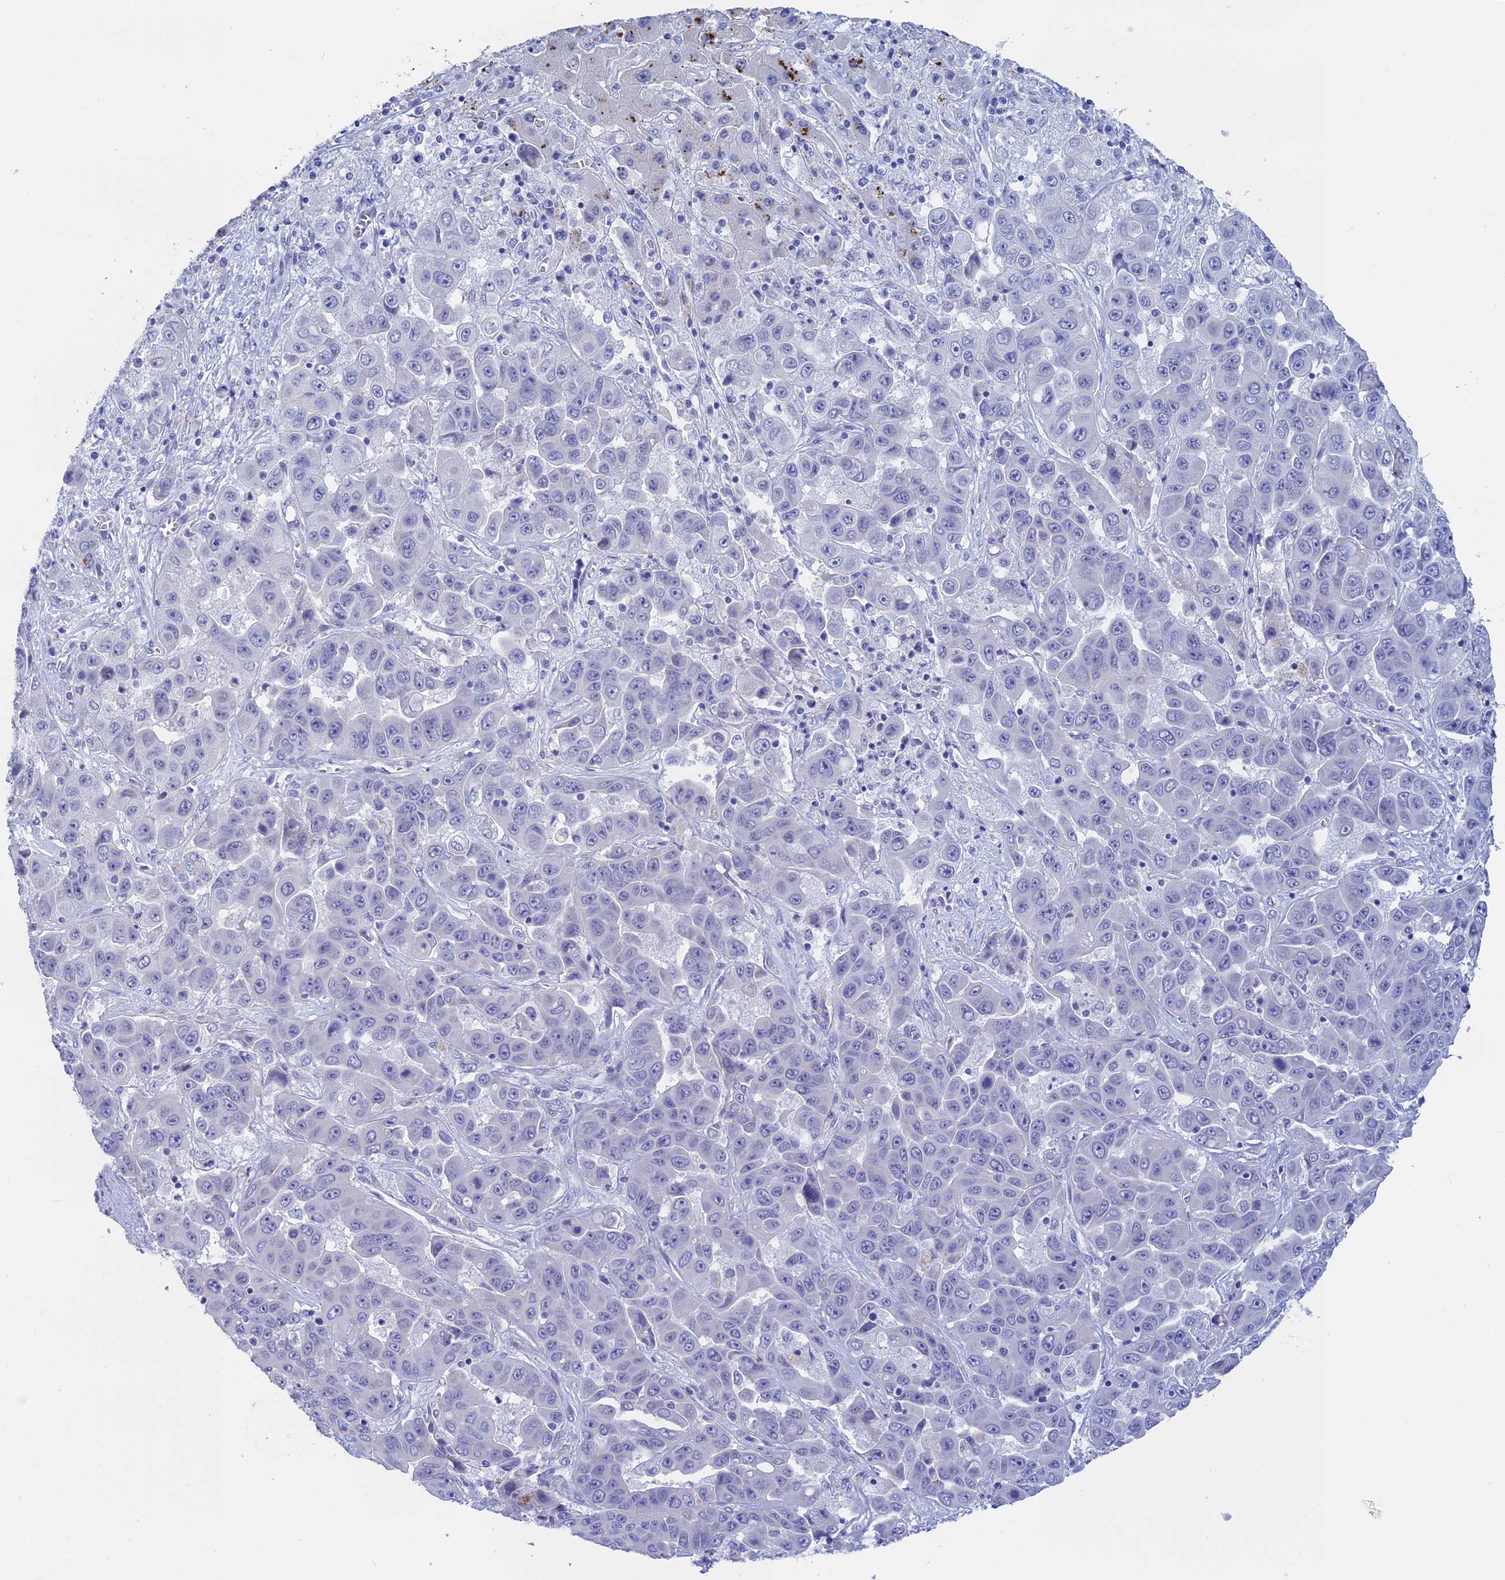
{"staining": {"intensity": "negative", "quantity": "none", "location": "none"}, "tissue": "liver cancer", "cell_type": "Tumor cells", "image_type": "cancer", "snomed": [{"axis": "morphology", "description": "Cholangiocarcinoma"}, {"axis": "topography", "description": "Liver"}], "caption": "An IHC image of cholangiocarcinoma (liver) is shown. There is no staining in tumor cells of cholangiocarcinoma (liver).", "gene": "BTBD19", "patient": {"sex": "female", "age": 52}}